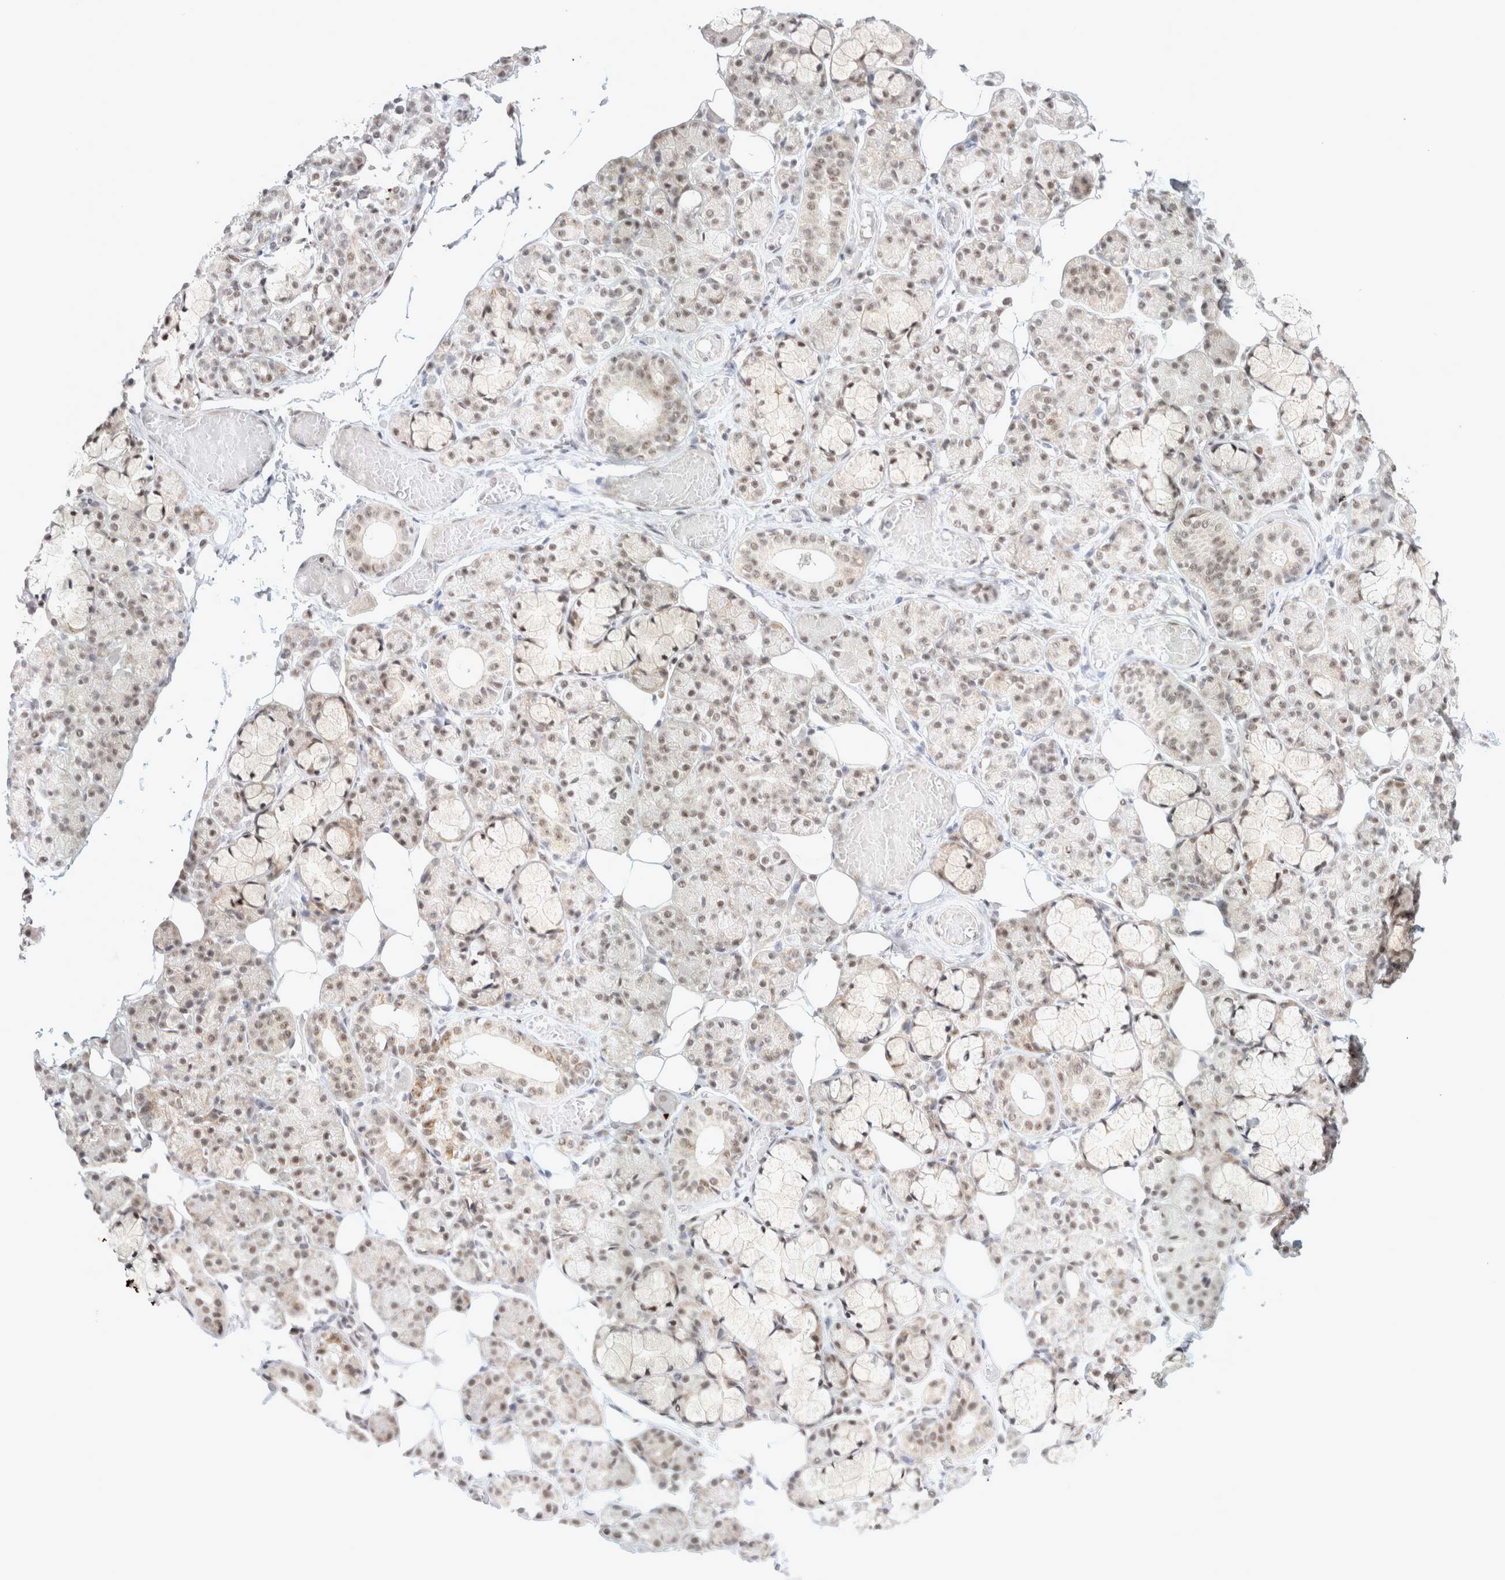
{"staining": {"intensity": "weak", "quantity": "25%-75%", "location": "cytoplasmic/membranous,nuclear"}, "tissue": "salivary gland", "cell_type": "Glandular cells", "image_type": "normal", "snomed": [{"axis": "morphology", "description": "Normal tissue, NOS"}, {"axis": "topography", "description": "Salivary gland"}], "caption": "This is a photomicrograph of immunohistochemistry (IHC) staining of benign salivary gland, which shows weak staining in the cytoplasmic/membranous,nuclear of glandular cells.", "gene": "TRMT12", "patient": {"sex": "male", "age": 63}}